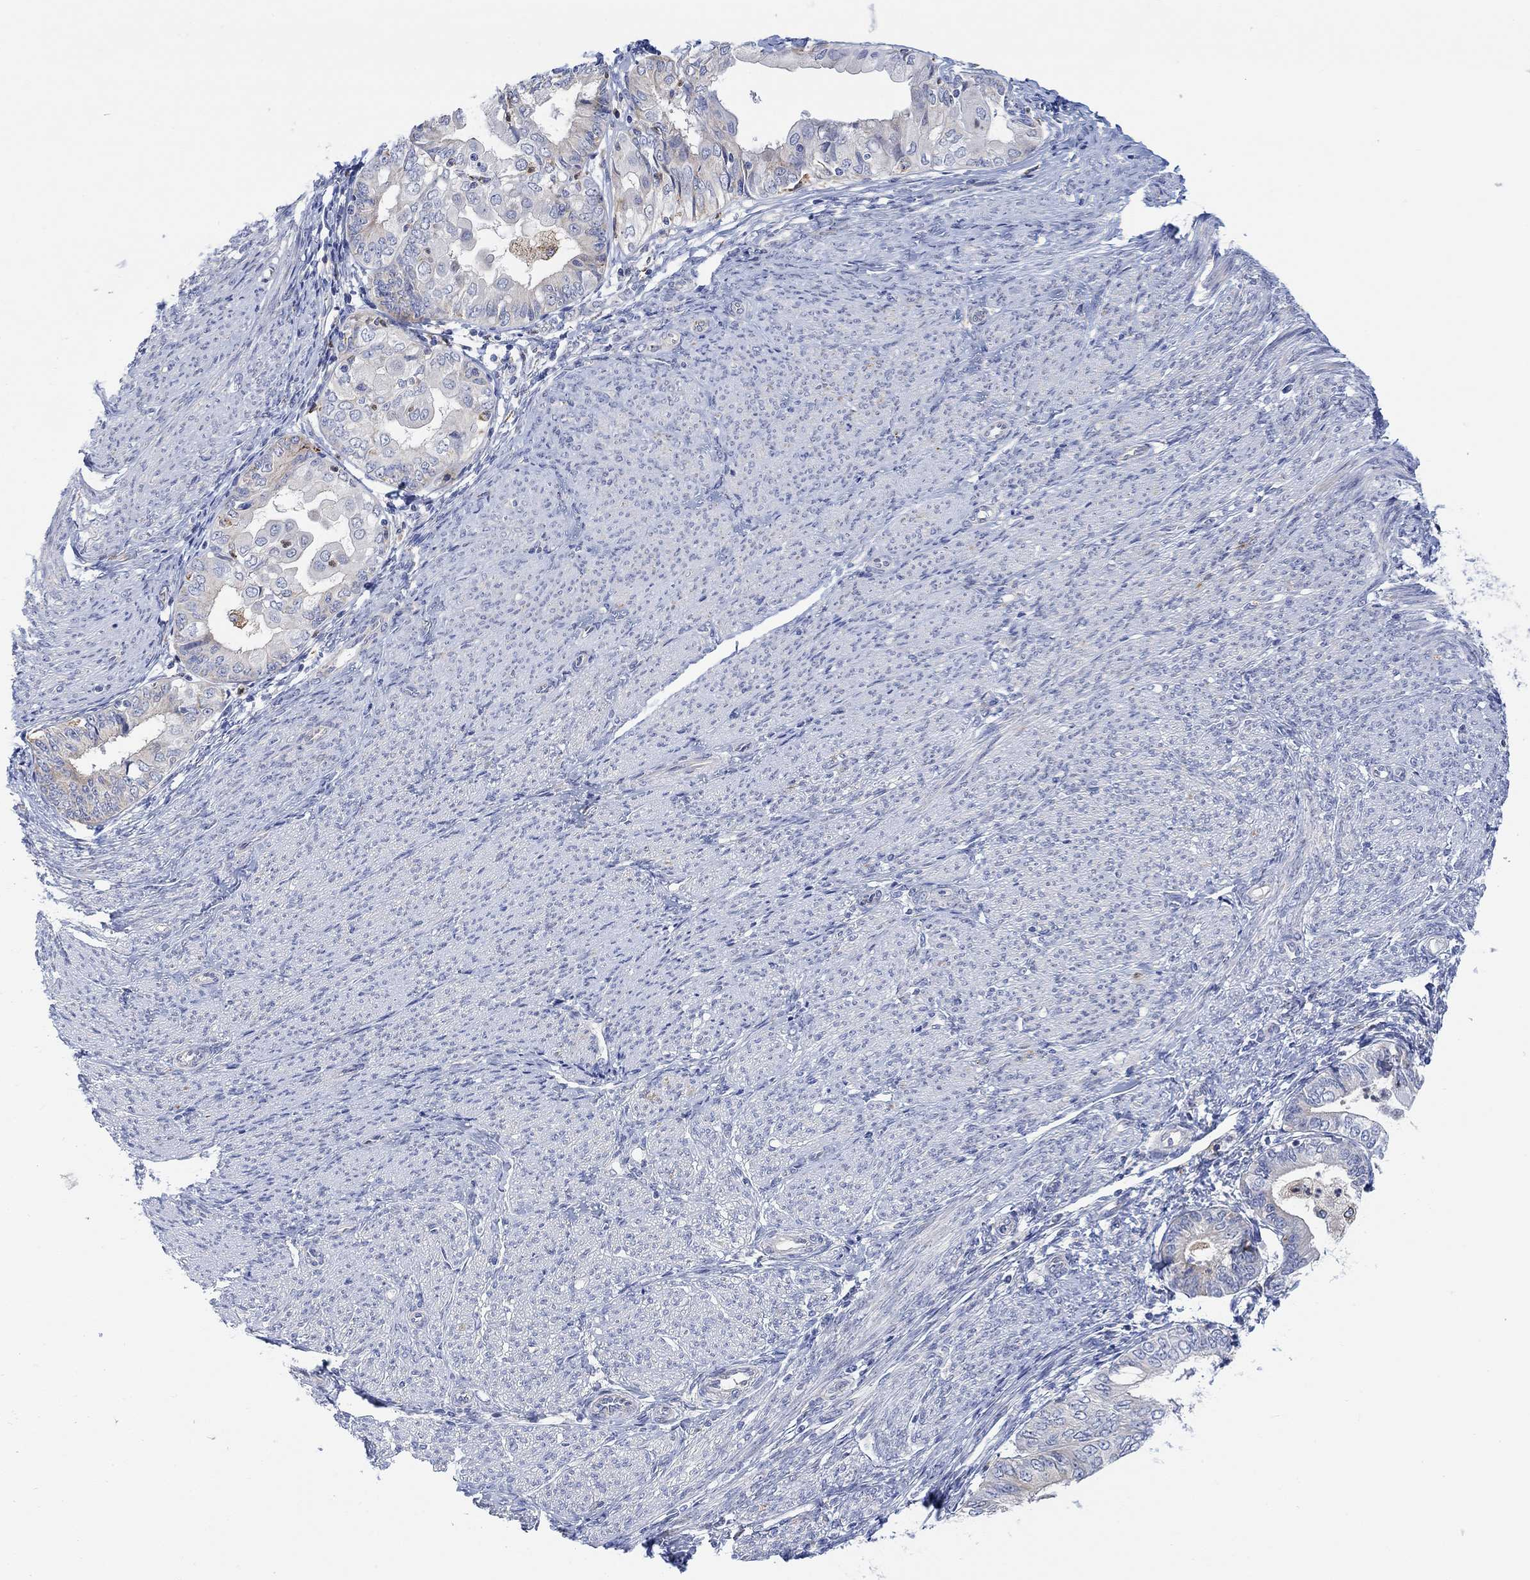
{"staining": {"intensity": "negative", "quantity": "none", "location": "none"}, "tissue": "endometrial cancer", "cell_type": "Tumor cells", "image_type": "cancer", "snomed": [{"axis": "morphology", "description": "Adenocarcinoma, NOS"}, {"axis": "topography", "description": "Endometrium"}], "caption": "Micrograph shows no protein expression in tumor cells of adenocarcinoma (endometrial) tissue.", "gene": "ACSL1", "patient": {"sex": "female", "age": 68}}